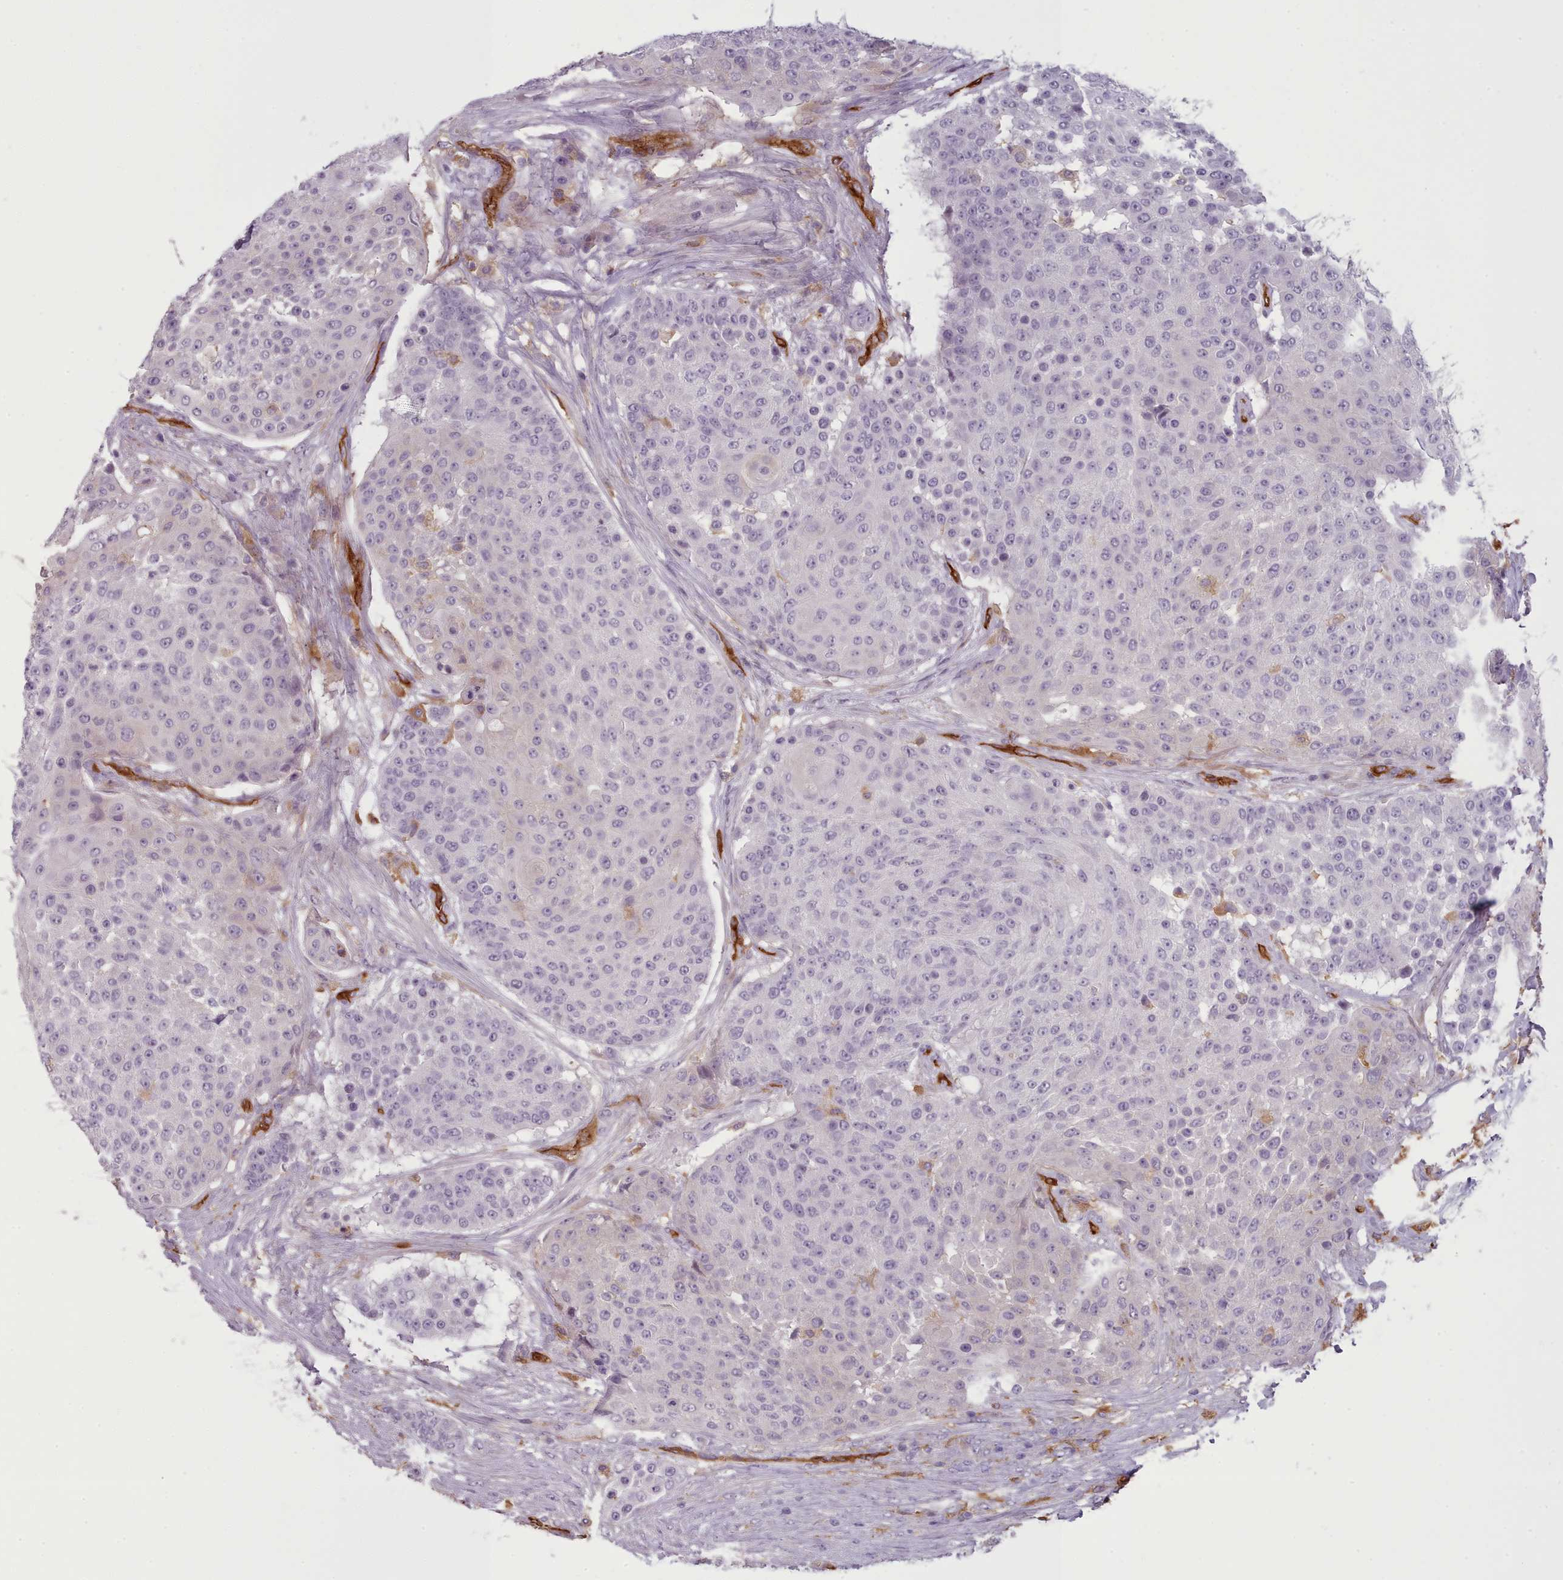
{"staining": {"intensity": "negative", "quantity": "none", "location": "none"}, "tissue": "urothelial cancer", "cell_type": "Tumor cells", "image_type": "cancer", "snomed": [{"axis": "morphology", "description": "Urothelial carcinoma, High grade"}, {"axis": "topography", "description": "Urinary bladder"}], "caption": "Immunohistochemistry photomicrograph of neoplastic tissue: human urothelial cancer stained with DAB (3,3'-diaminobenzidine) shows no significant protein staining in tumor cells.", "gene": "CD300LF", "patient": {"sex": "female", "age": 63}}